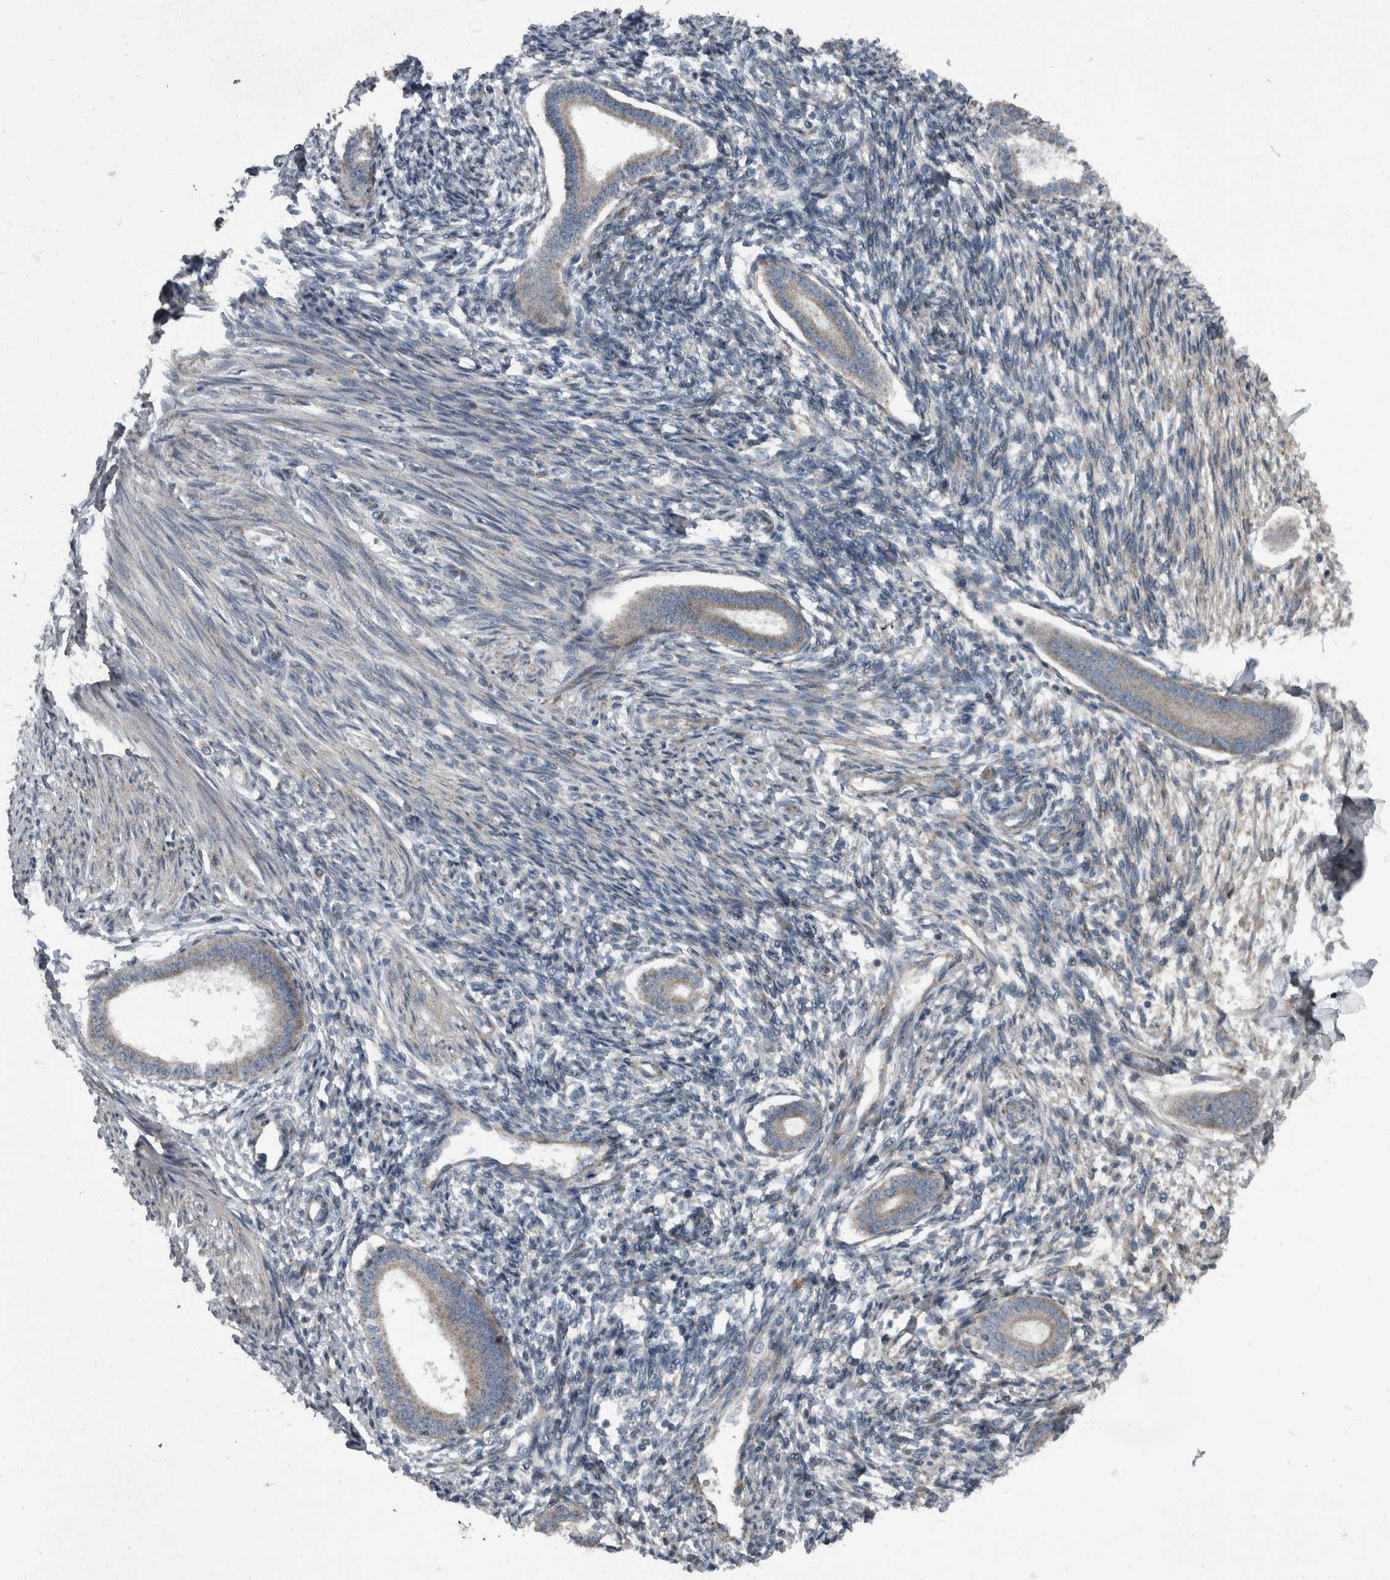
{"staining": {"intensity": "weak", "quantity": "<25%", "location": "cytoplasmic/membranous"}, "tissue": "endometrium", "cell_type": "Cells in endometrial stroma", "image_type": "normal", "snomed": [{"axis": "morphology", "description": "Normal tissue, NOS"}, {"axis": "topography", "description": "Endometrium"}], "caption": "Cells in endometrial stroma show no significant protein positivity in unremarkable endometrium.", "gene": "RABGGTB", "patient": {"sex": "female", "age": 56}}